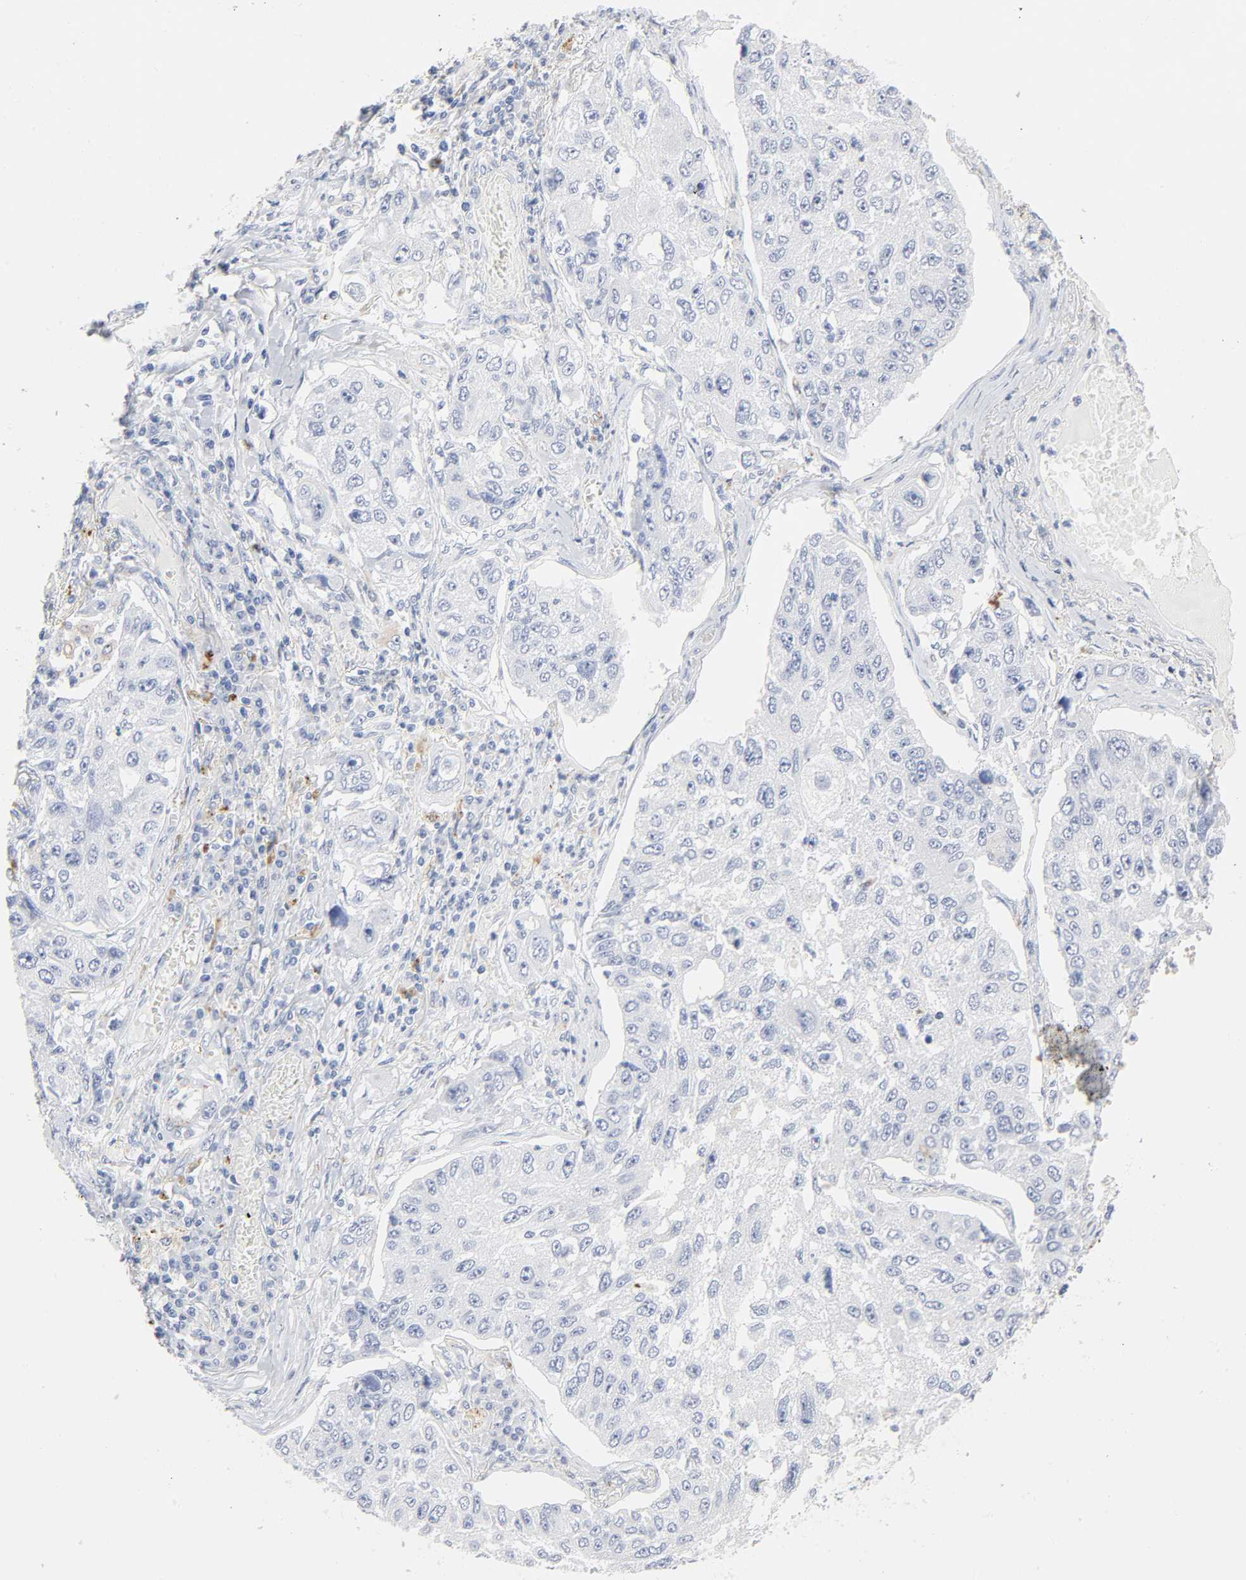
{"staining": {"intensity": "negative", "quantity": "none", "location": "none"}, "tissue": "lung cancer", "cell_type": "Tumor cells", "image_type": "cancer", "snomed": [{"axis": "morphology", "description": "Squamous cell carcinoma, NOS"}, {"axis": "topography", "description": "Lung"}], "caption": "A micrograph of lung squamous cell carcinoma stained for a protein displays no brown staining in tumor cells.", "gene": "PLP1", "patient": {"sex": "male", "age": 71}}